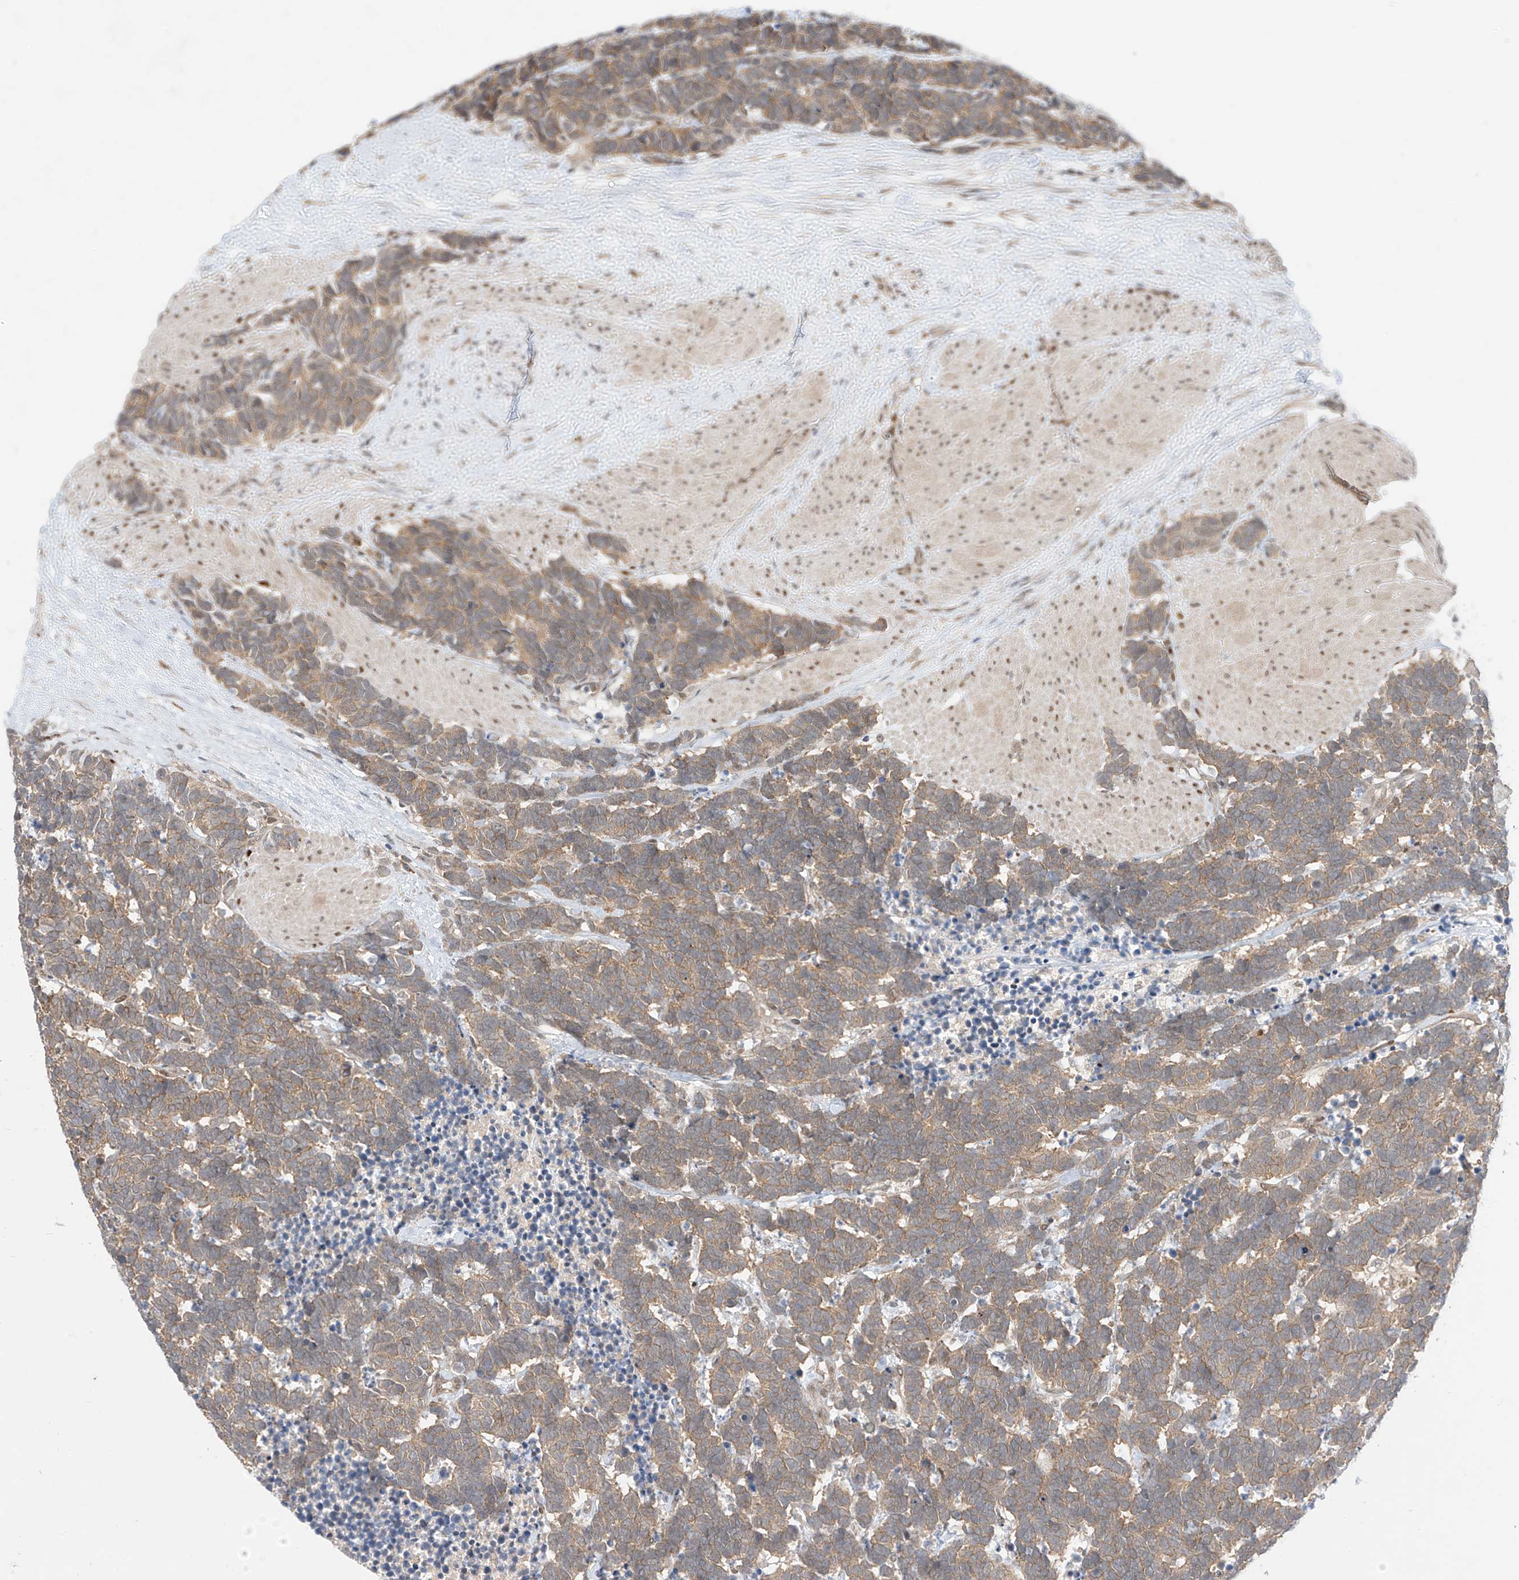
{"staining": {"intensity": "weak", "quantity": "25%-75%", "location": "cytoplasmic/membranous"}, "tissue": "carcinoid", "cell_type": "Tumor cells", "image_type": "cancer", "snomed": [{"axis": "morphology", "description": "Carcinoma, NOS"}, {"axis": "morphology", "description": "Carcinoid, malignant, NOS"}, {"axis": "topography", "description": "Urinary bladder"}], "caption": "Brown immunohistochemical staining in human carcinoma shows weak cytoplasmic/membranous staining in approximately 25%-75% of tumor cells.", "gene": "MRTFA", "patient": {"sex": "male", "age": 57}}